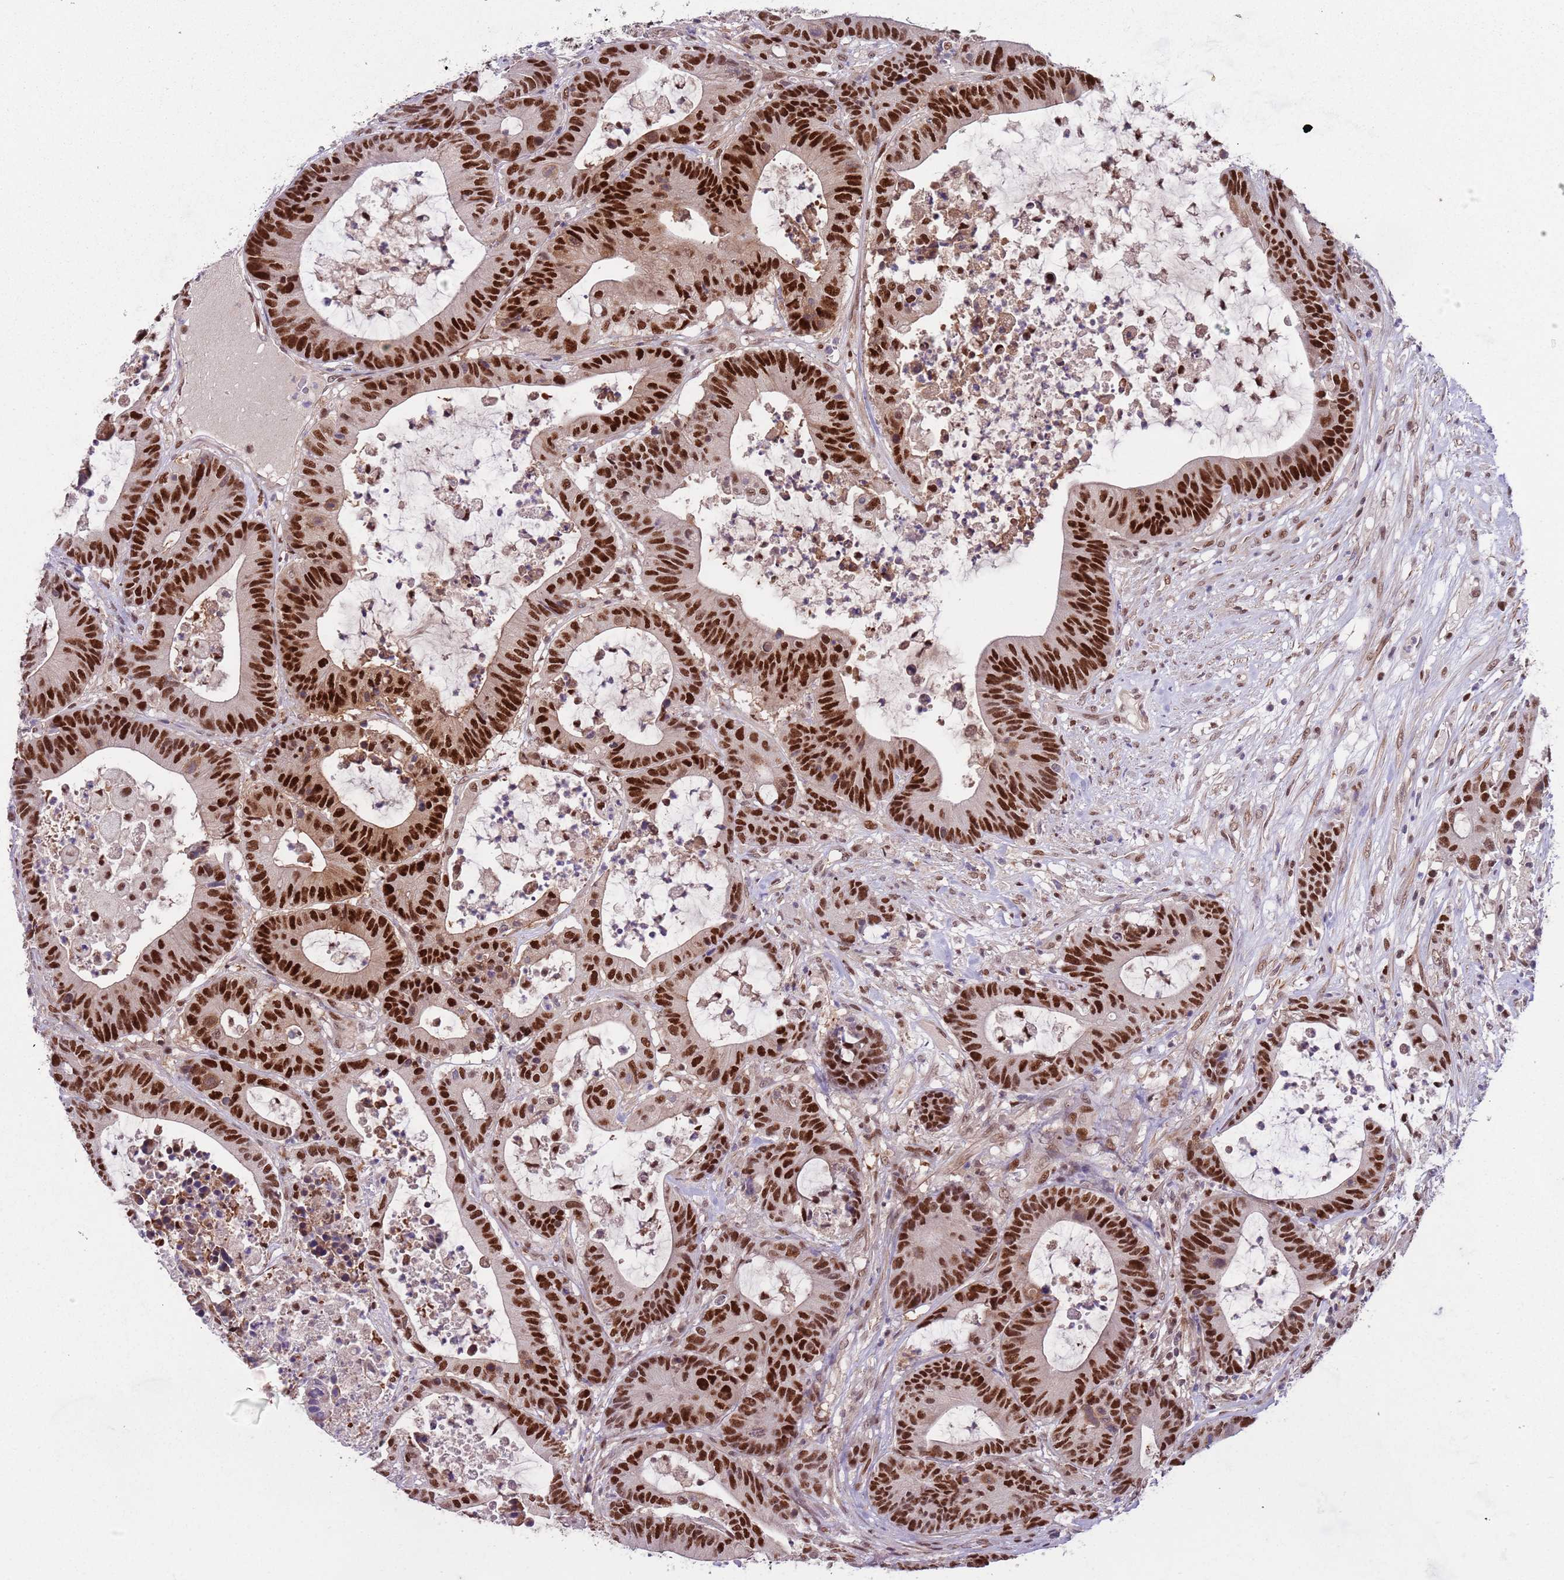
{"staining": {"intensity": "strong", "quantity": ">75%", "location": "nuclear"}, "tissue": "colorectal cancer", "cell_type": "Tumor cells", "image_type": "cancer", "snomed": [{"axis": "morphology", "description": "Adenocarcinoma, NOS"}, {"axis": "topography", "description": "Colon"}], "caption": "Tumor cells exhibit strong nuclear staining in about >75% of cells in colorectal cancer.", "gene": "RMND5B", "patient": {"sex": "female", "age": 84}}